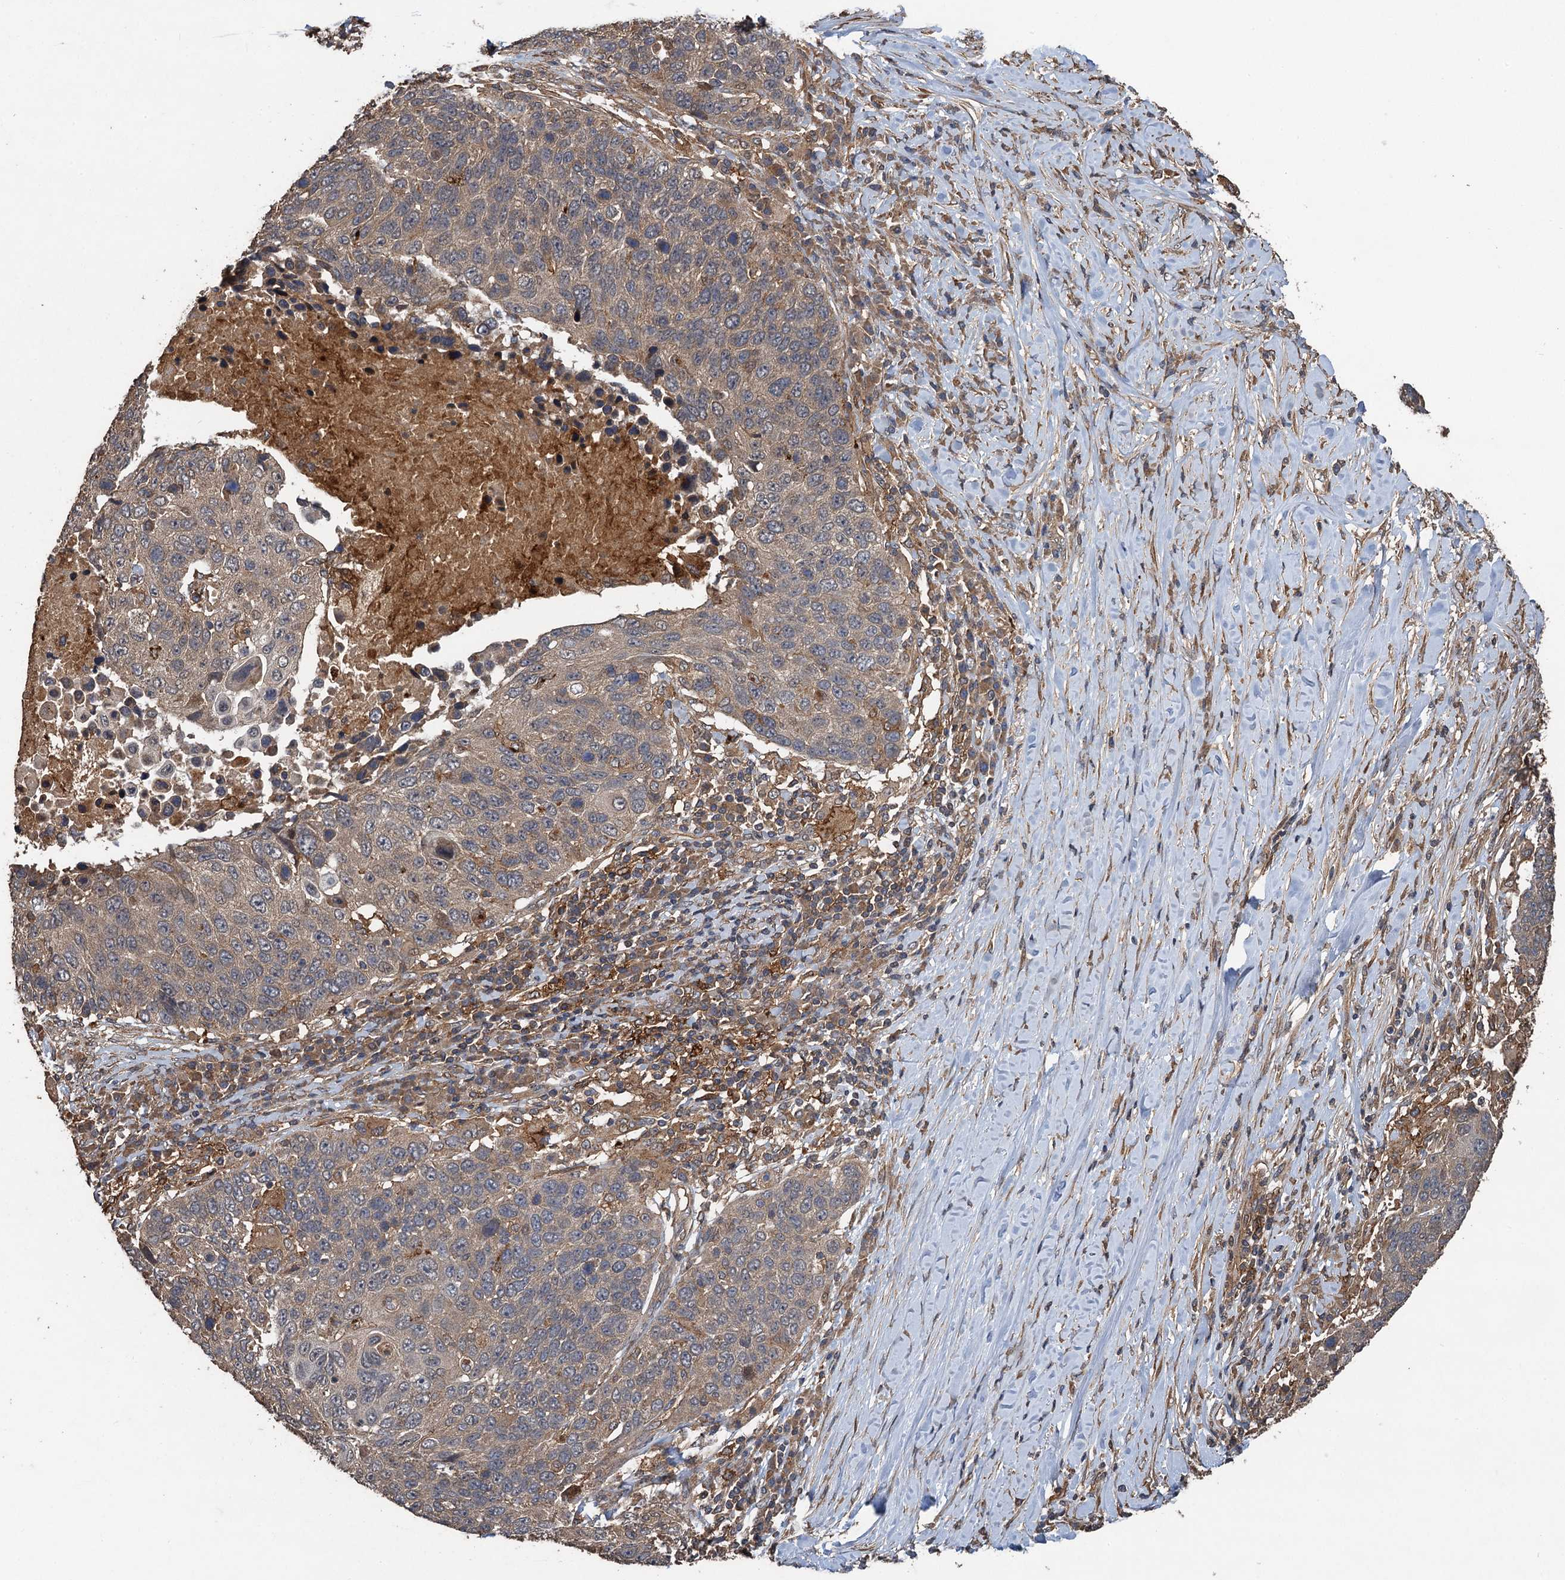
{"staining": {"intensity": "weak", "quantity": ">75%", "location": "cytoplasmic/membranous"}, "tissue": "lung cancer", "cell_type": "Tumor cells", "image_type": "cancer", "snomed": [{"axis": "morphology", "description": "Normal tissue, NOS"}, {"axis": "morphology", "description": "Squamous cell carcinoma, NOS"}, {"axis": "topography", "description": "Lymph node"}, {"axis": "topography", "description": "Lung"}], "caption": "A photomicrograph of human lung squamous cell carcinoma stained for a protein displays weak cytoplasmic/membranous brown staining in tumor cells.", "gene": "TMEM39B", "patient": {"sex": "male", "age": 66}}